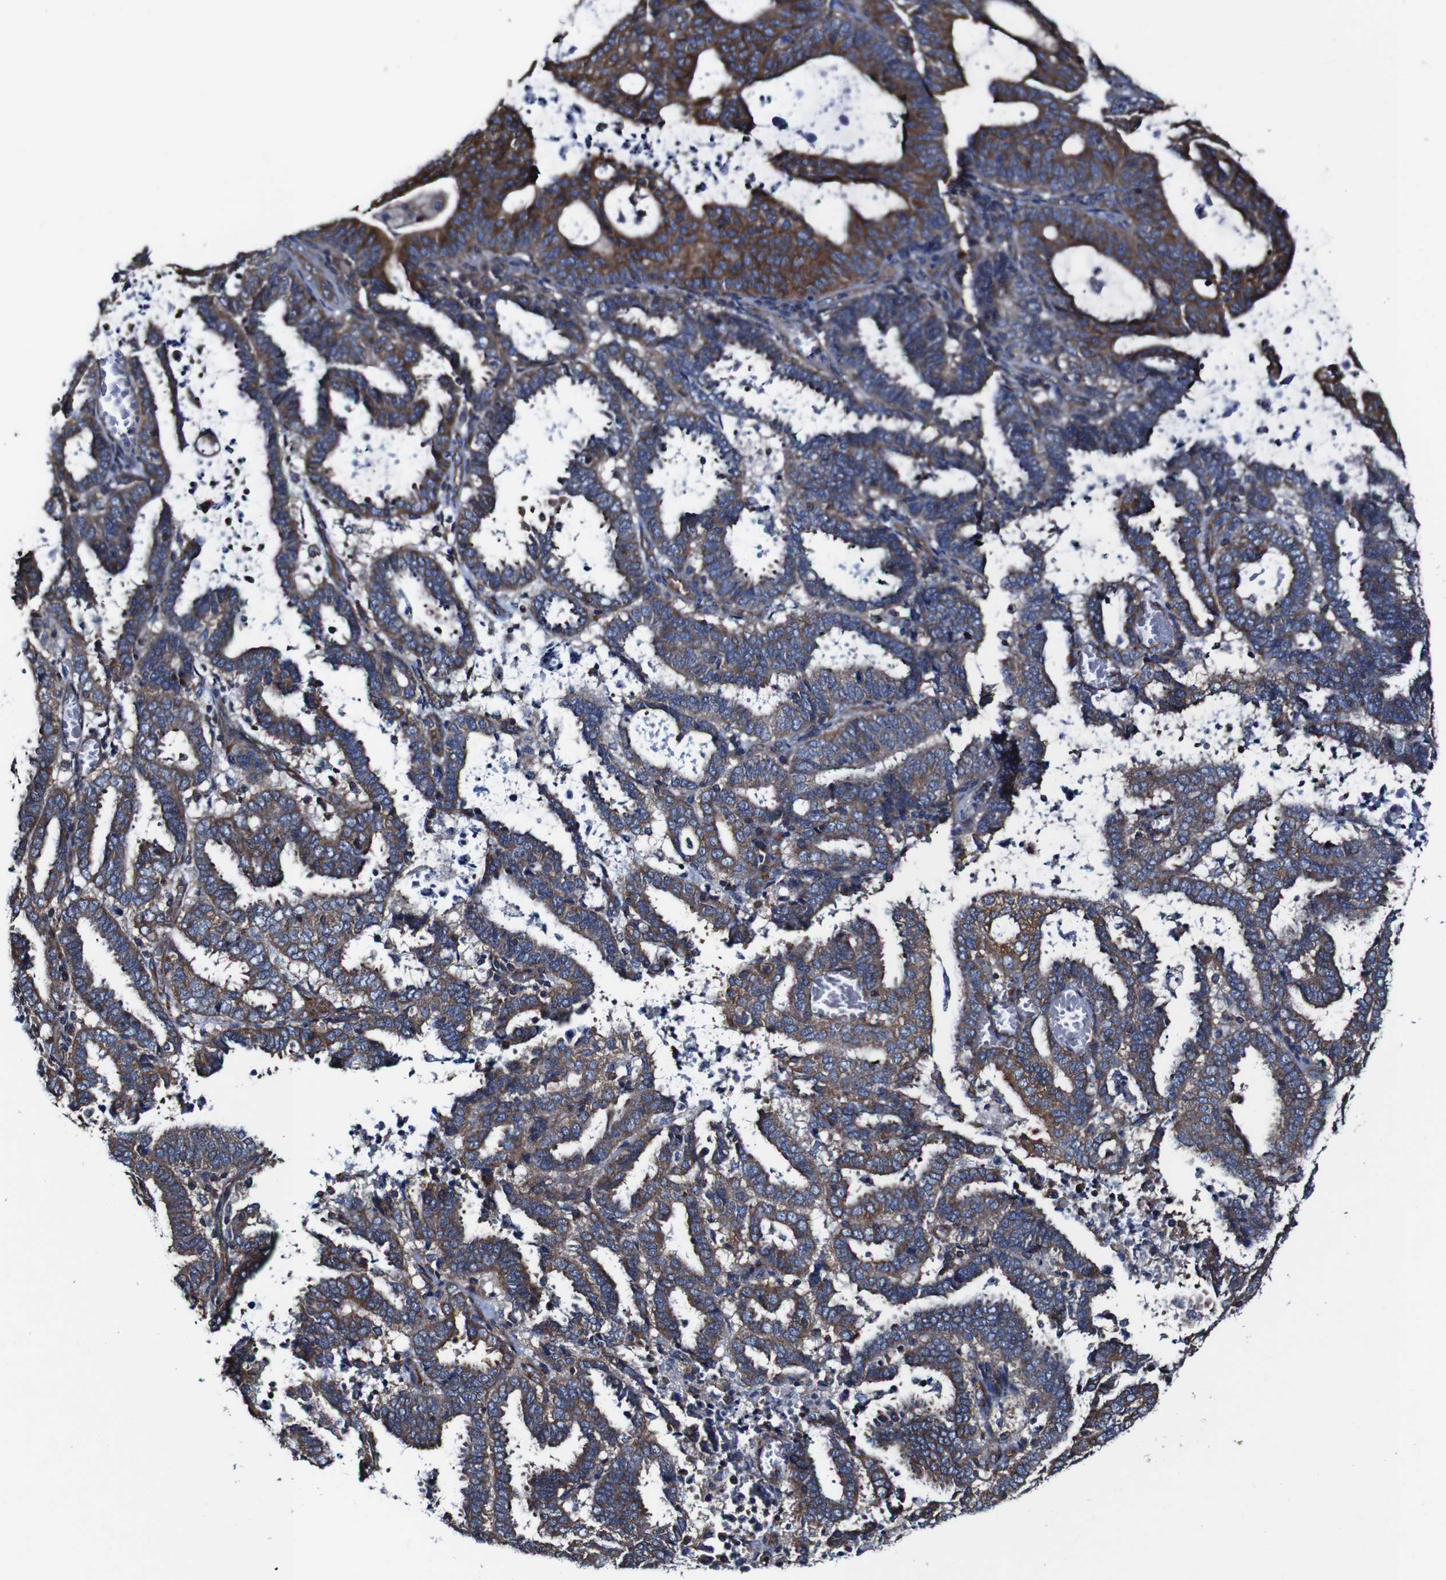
{"staining": {"intensity": "strong", "quantity": "25%-75%", "location": "cytoplasmic/membranous"}, "tissue": "endometrial cancer", "cell_type": "Tumor cells", "image_type": "cancer", "snomed": [{"axis": "morphology", "description": "Adenocarcinoma, NOS"}, {"axis": "topography", "description": "Uterus"}], "caption": "Adenocarcinoma (endometrial) stained for a protein (brown) shows strong cytoplasmic/membranous positive staining in about 25%-75% of tumor cells.", "gene": "CSF1R", "patient": {"sex": "female", "age": 83}}